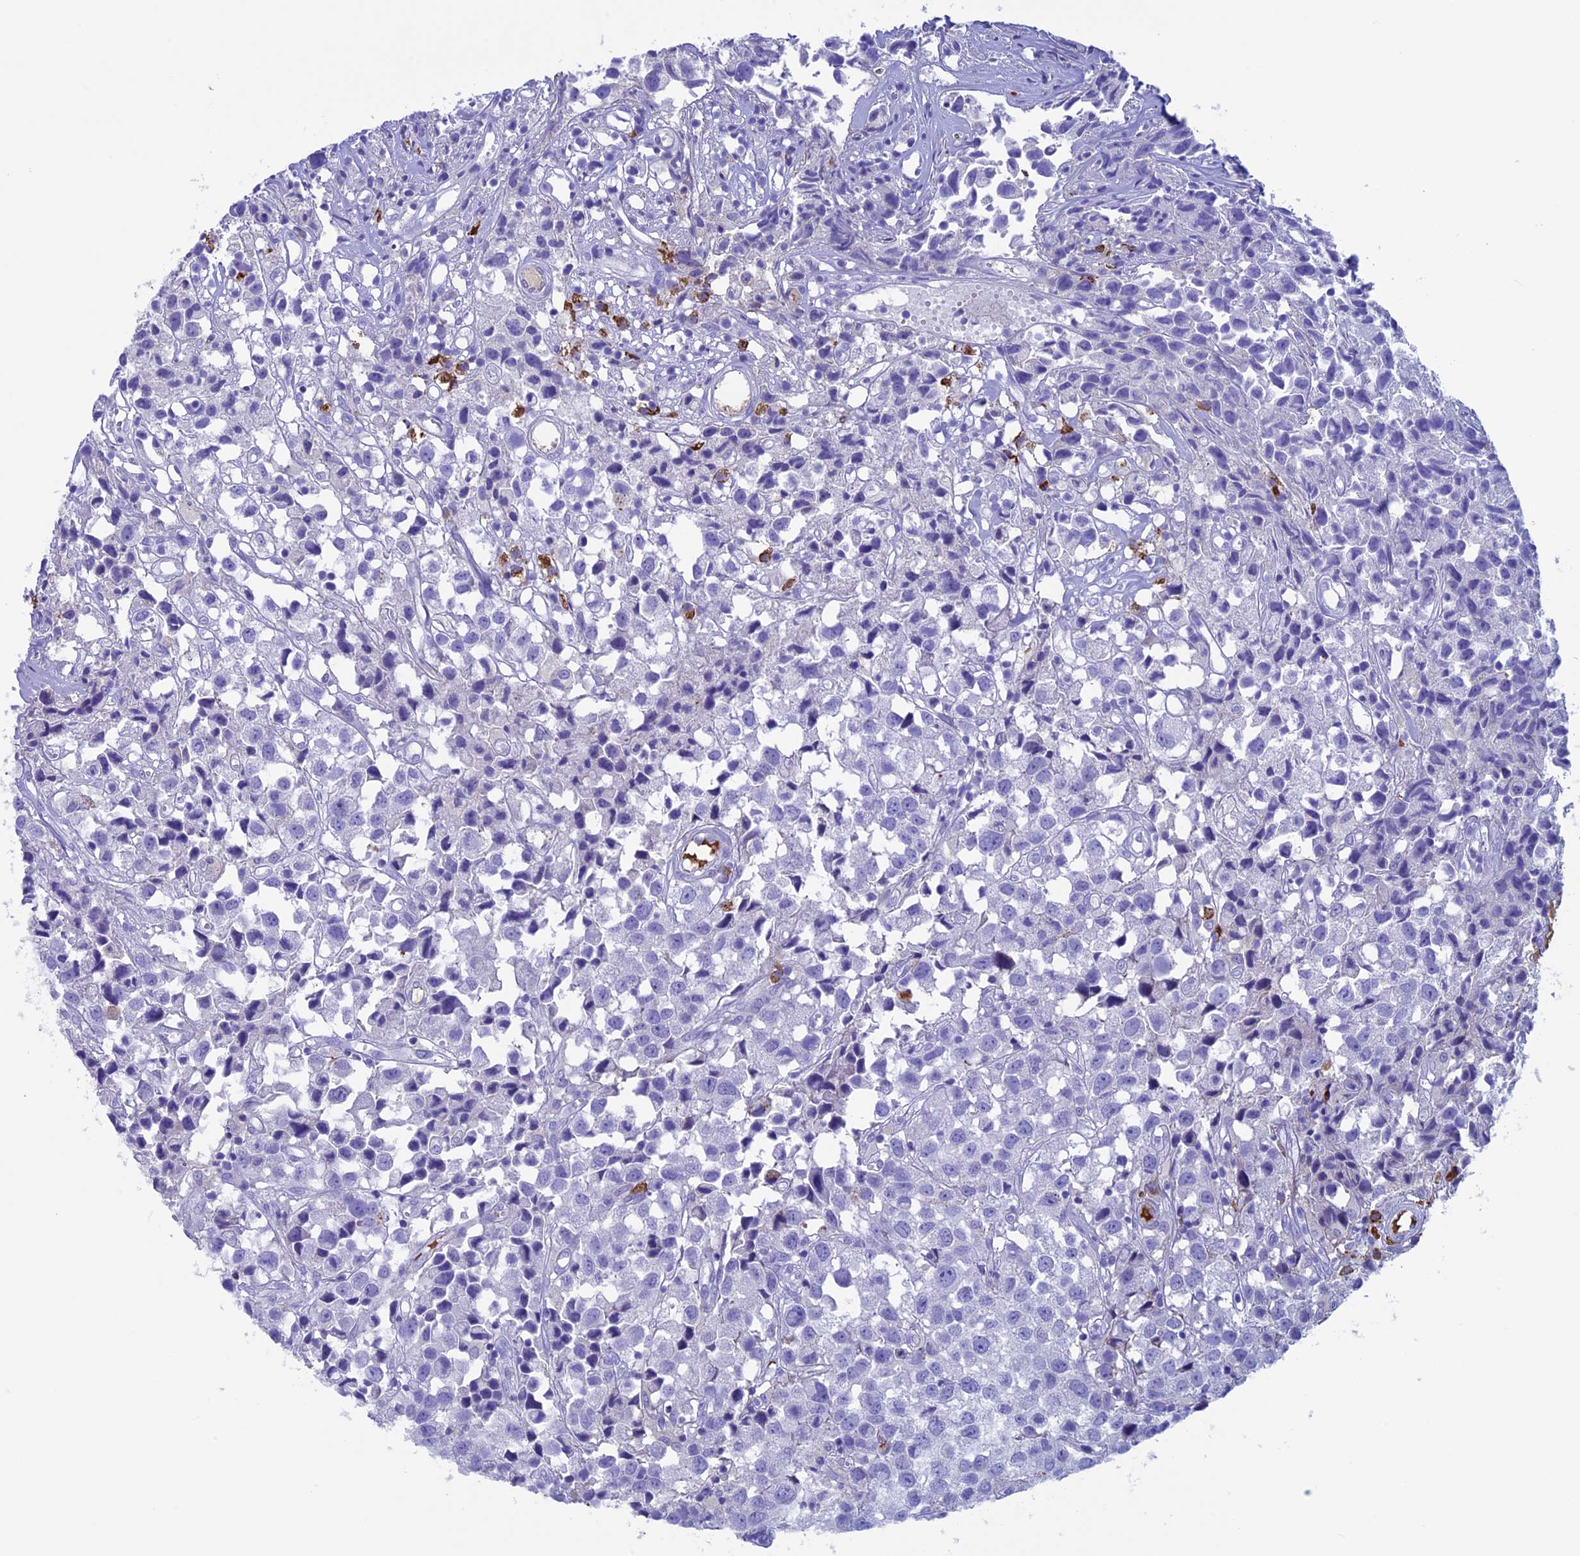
{"staining": {"intensity": "negative", "quantity": "none", "location": "none"}, "tissue": "urothelial cancer", "cell_type": "Tumor cells", "image_type": "cancer", "snomed": [{"axis": "morphology", "description": "Urothelial carcinoma, High grade"}, {"axis": "topography", "description": "Urinary bladder"}], "caption": "Tumor cells are negative for protein expression in human high-grade urothelial carcinoma.", "gene": "IGSF6", "patient": {"sex": "female", "age": 75}}